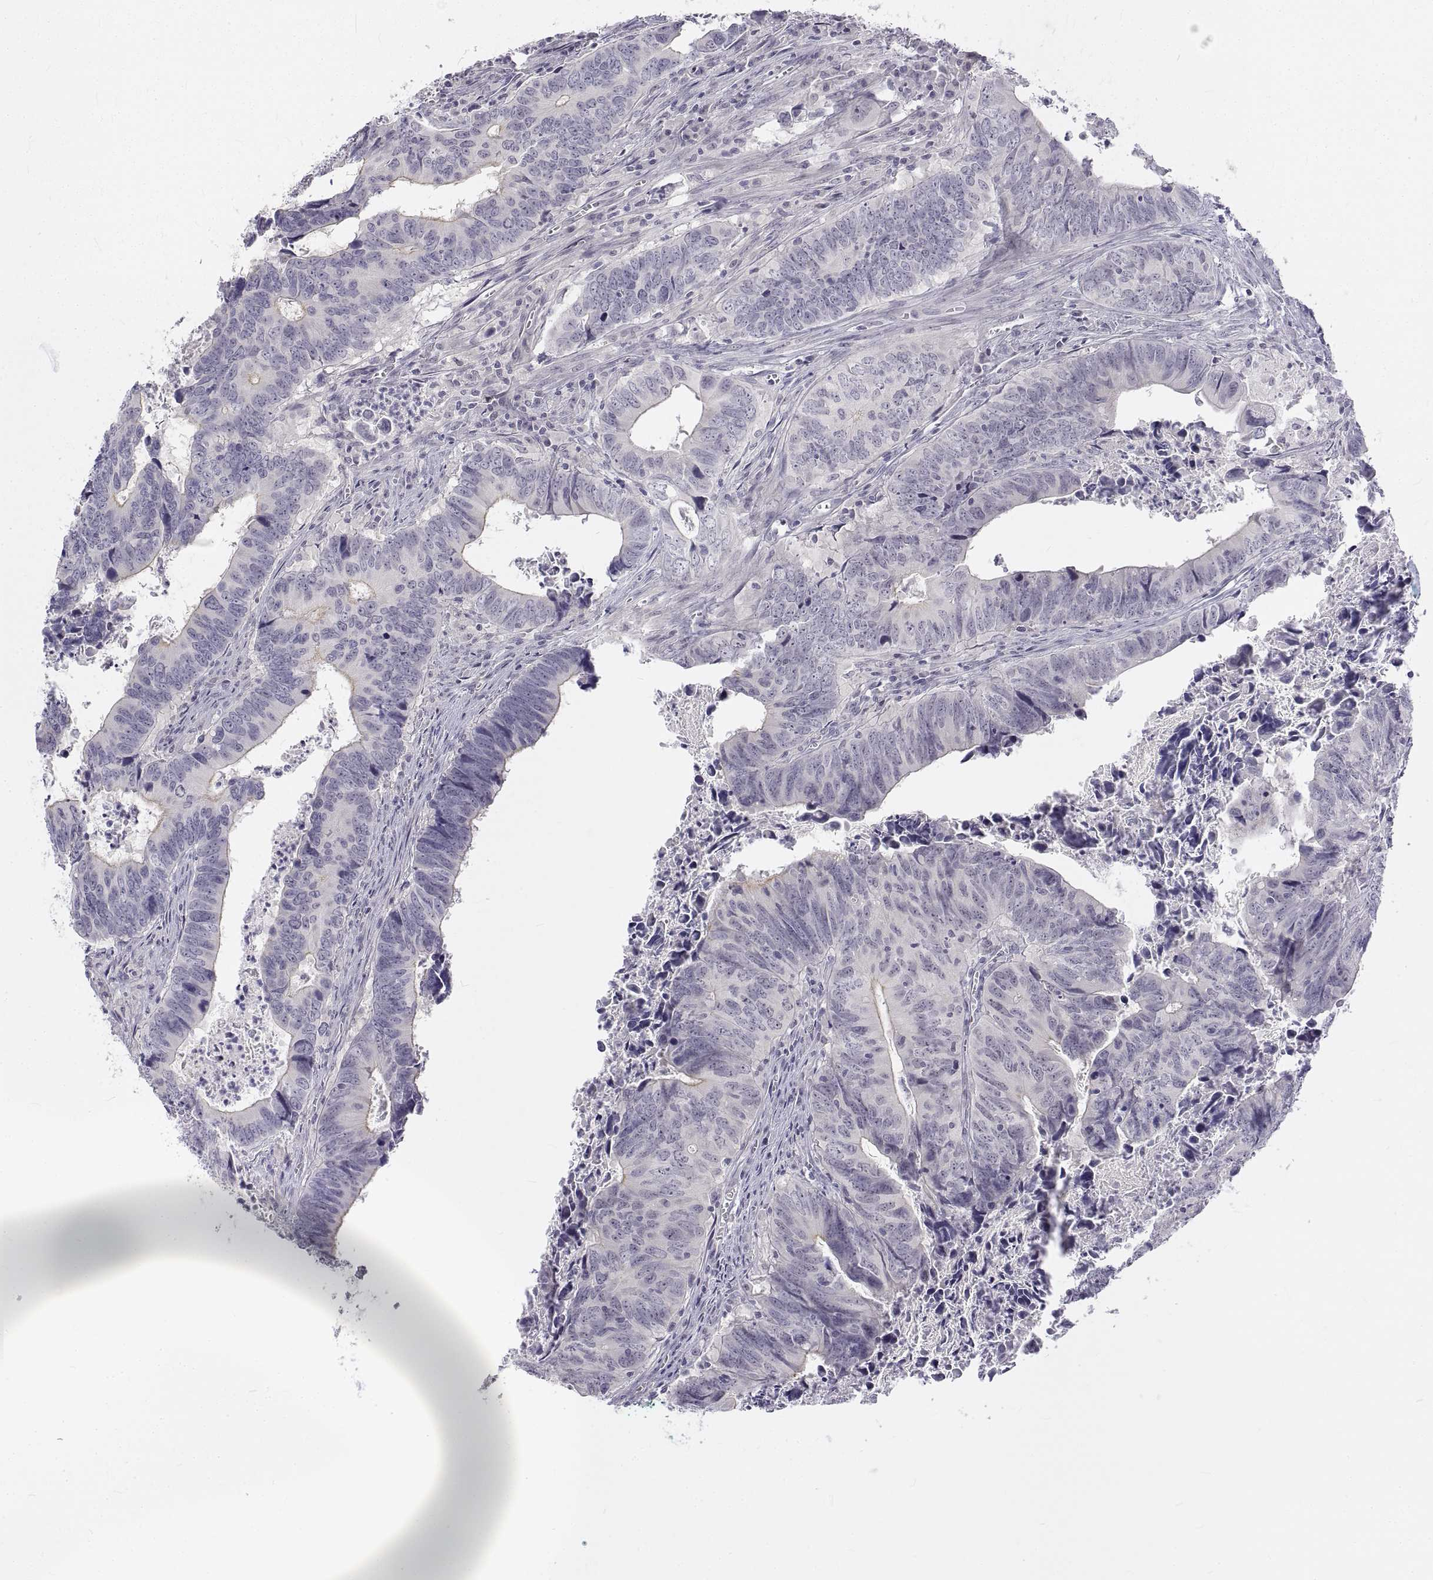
{"staining": {"intensity": "negative", "quantity": "none", "location": "none"}, "tissue": "colorectal cancer", "cell_type": "Tumor cells", "image_type": "cancer", "snomed": [{"axis": "morphology", "description": "Adenocarcinoma, NOS"}, {"axis": "topography", "description": "Colon"}], "caption": "High power microscopy histopathology image of an immunohistochemistry (IHC) photomicrograph of colorectal cancer, revealing no significant staining in tumor cells.", "gene": "ANO2", "patient": {"sex": "female", "age": 82}}